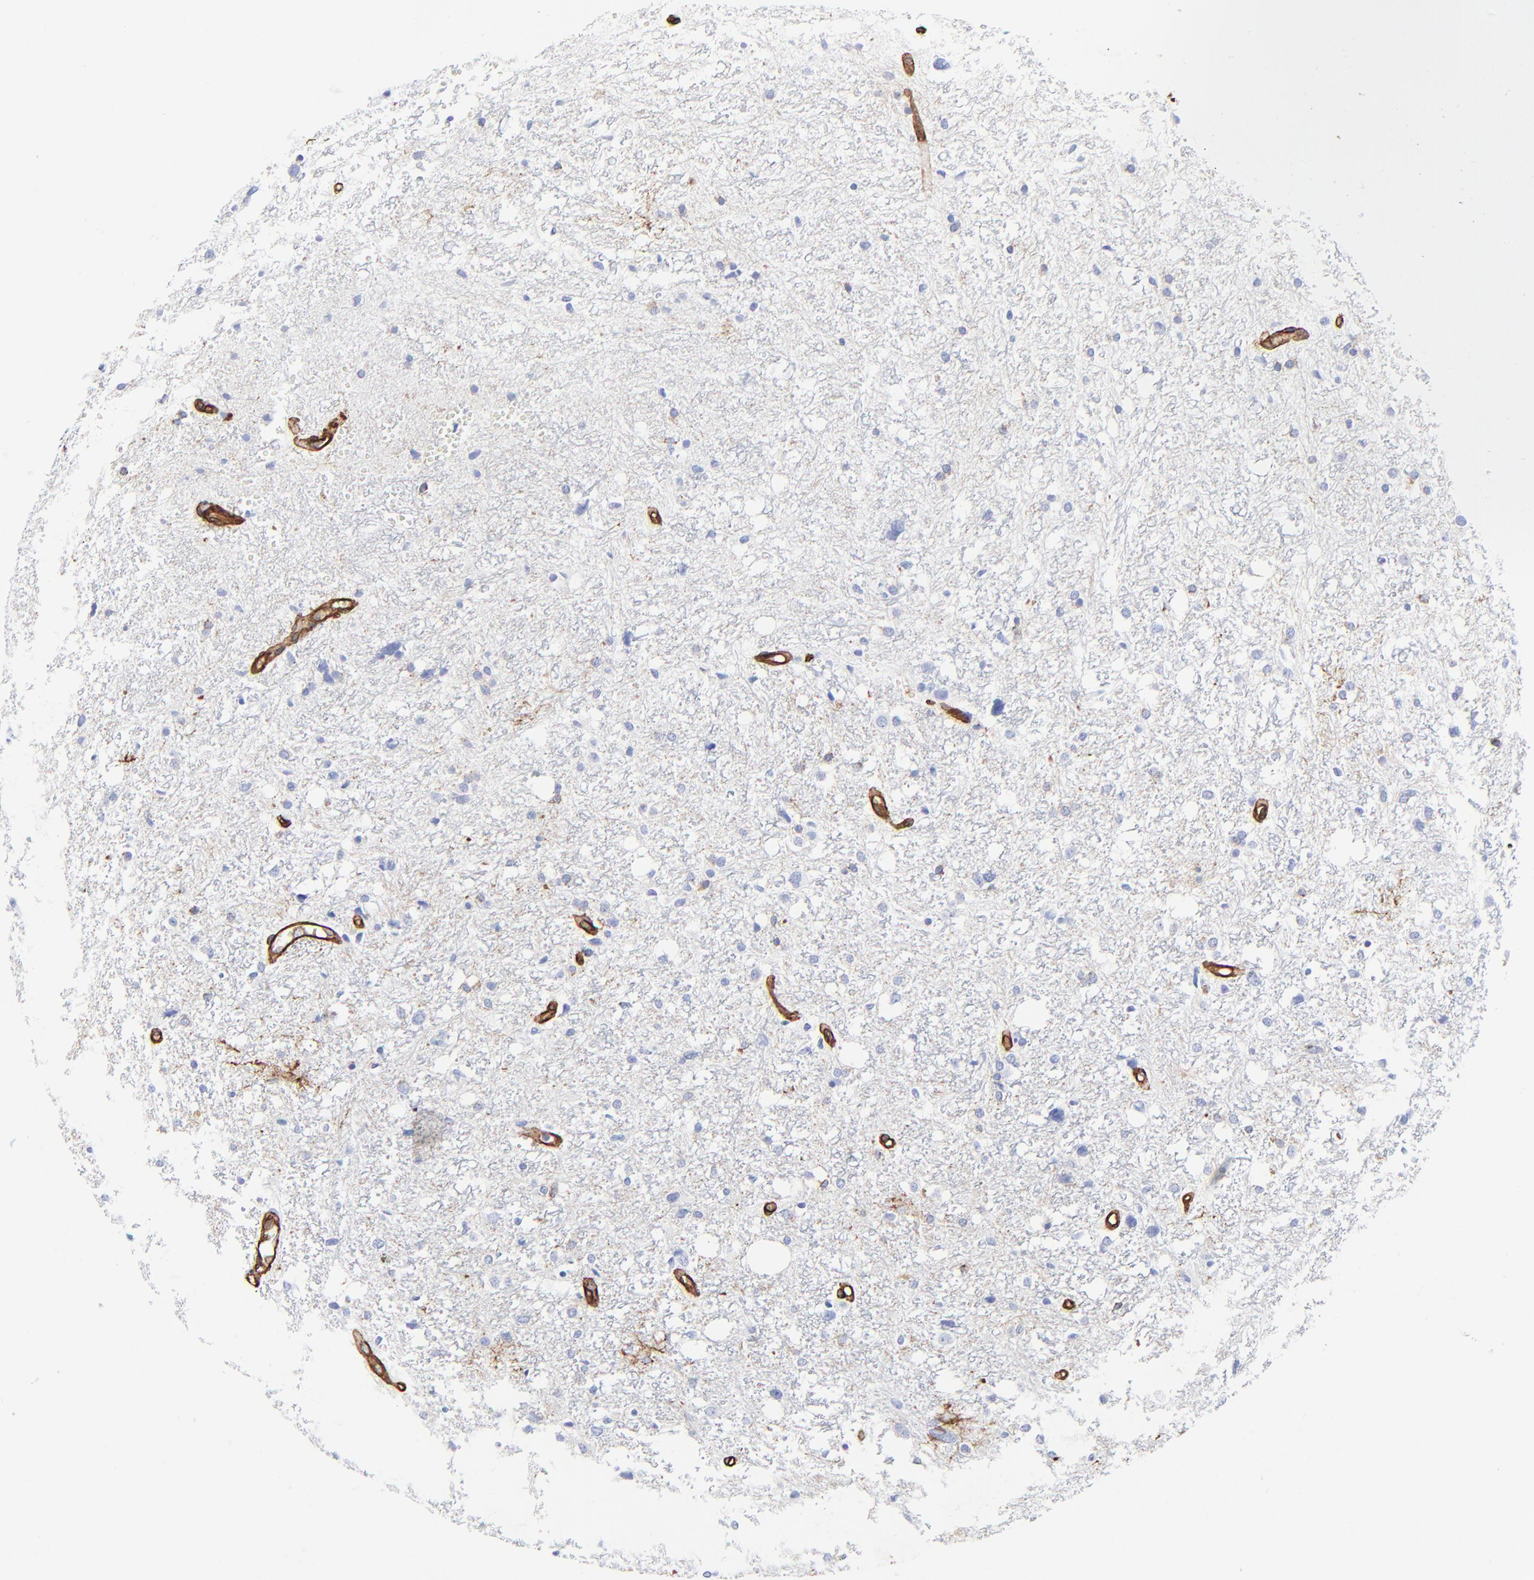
{"staining": {"intensity": "negative", "quantity": "none", "location": "none"}, "tissue": "glioma", "cell_type": "Tumor cells", "image_type": "cancer", "snomed": [{"axis": "morphology", "description": "Glioma, malignant, High grade"}, {"axis": "topography", "description": "Brain"}], "caption": "Malignant high-grade glioma stained for a protein using immunohistochemistry (IHC) shows no expression tumor cells.", "gene": "CAV1", "patient": {"sex": "female", "age": 59}}